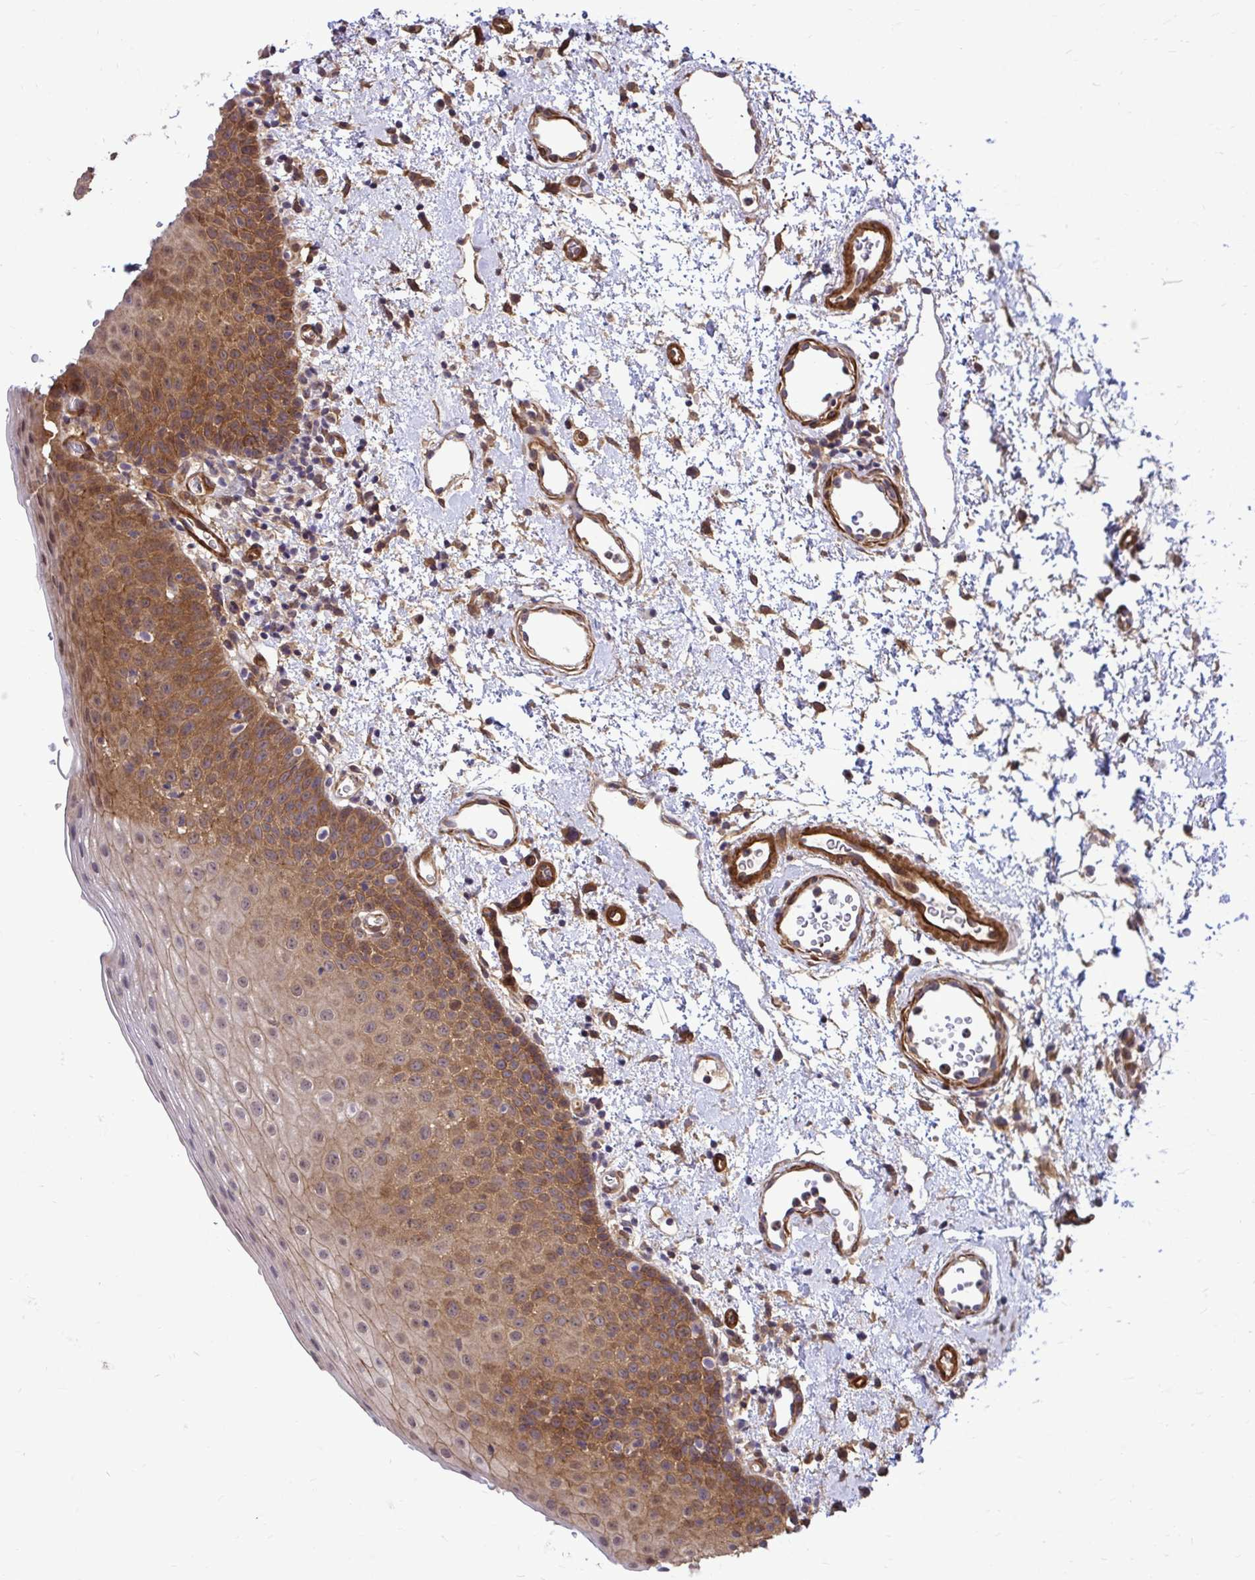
{"staining": {"intensity": "moderate", "quantity": ">75%", "location": "cytoplasmic/membranous"}, "tissue": "oral mucosa", "cell_type": "Squamous epithelial cells", "image_type": "normal", "snomed": [{"axis": "morphology", "description": "Normal tissue, NOS"}, {"axis": "topography", "description": "Oral tissue"}, {"axis": "topography", "description": "Head-Neck"}], "caption": "Brown immunohistochemical staining in benign oral mucosa shows moderate cytoplasmic/membranous expression in about >75% of squamous epithelial cells.", "gene": "TRIP6", "patient": {"sex": "female", "age": 55}}